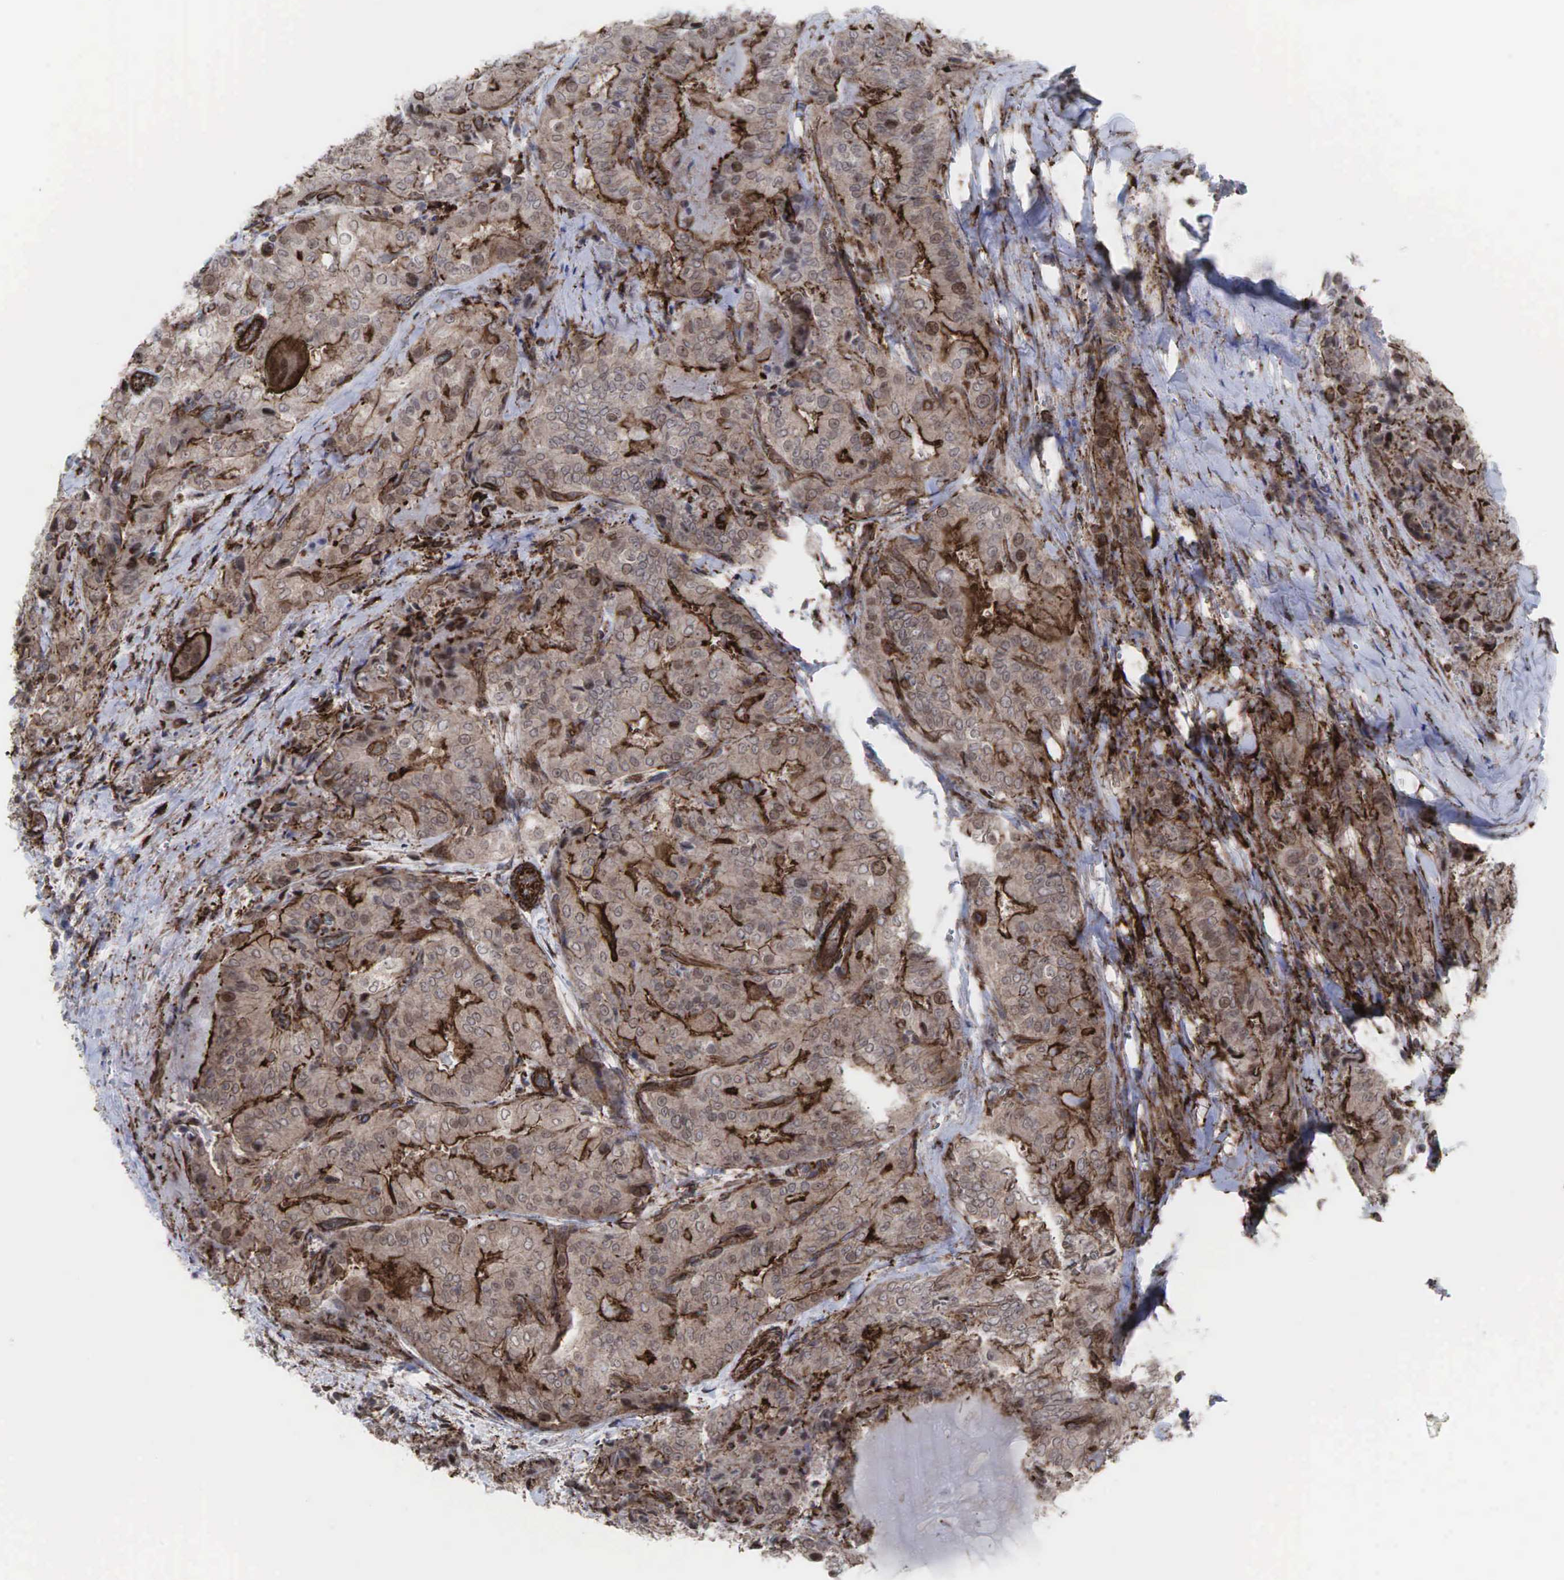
{"staining": {"intensity": "moderate", "quantity": ">75%", "location": "cytoplasmic/membranous"}, "tissue": "thyroid cancer", "cell_type": "Tumor cells", "image_type": "cancer", "snomed": [{"axis": "morphology", "description": "Papillary adenocarcinoma, NOS"}, {"axis": "topography", "description": "Thyroid gland"}], "caption": "Immunohistochemistry (IHC) (DAB (3,3'-diaminobenzidine)) staining of thyroid cancer demonstrates moderate cytoplasmic/membranous protein expression in approximately >75% of tumor cells. The staining was performed using DAB (3,3'-diaminobenzidine), with brown indicating positive protein expression. Nuclei are stained blue with hematoxylin.", "gene": "GPRASP1", "patient": {"sex": "female", "age": 71}}